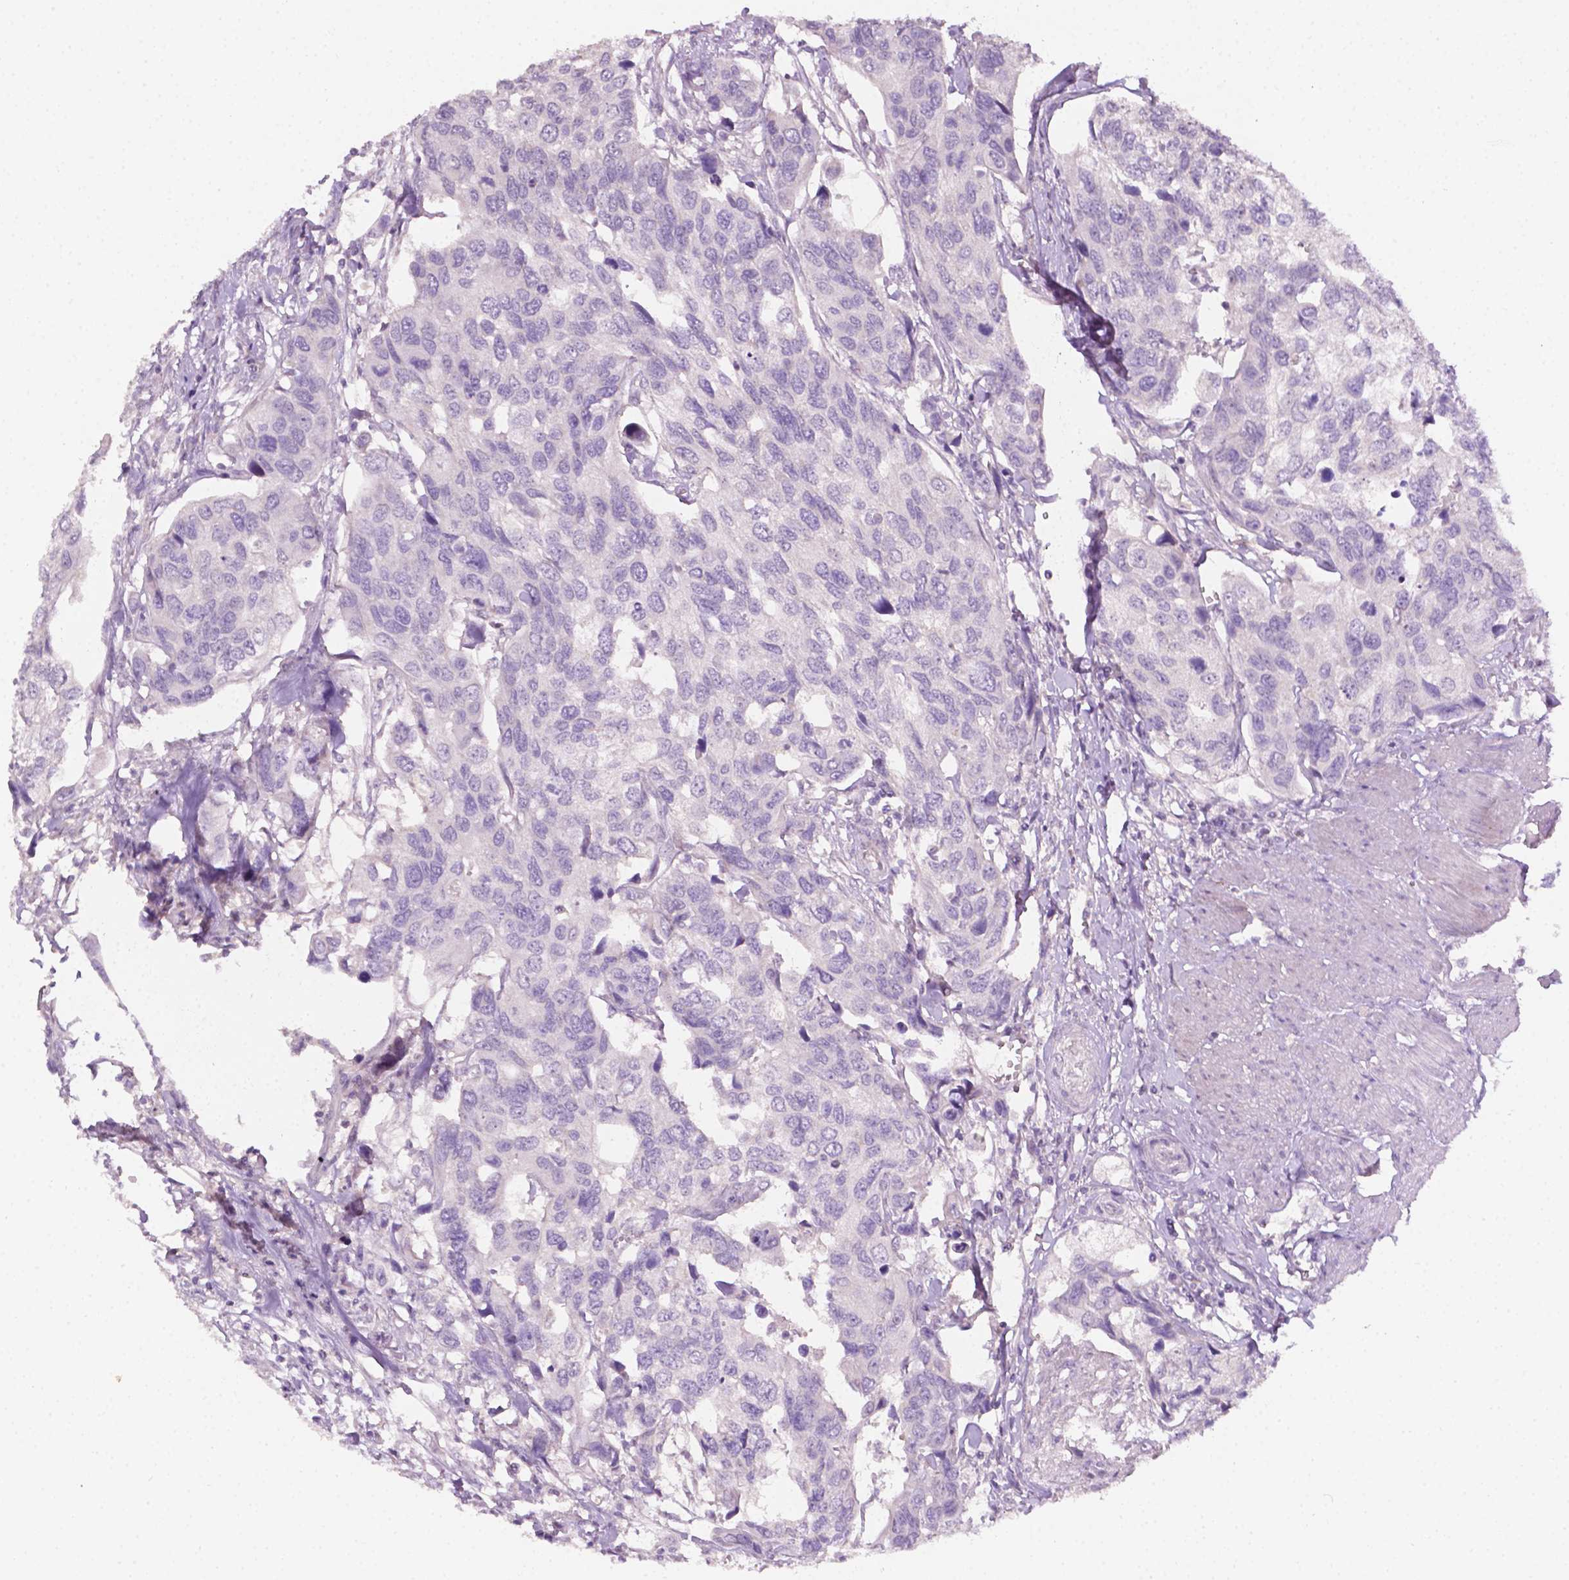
{"staining": {"intensity": "negative", "quantity": "none", "location": "none"}, "tissue": "urothelial cancer", "cell_type": "Tumor cells", "image_type": "cancer", "snomed": [{"axis": "morphology", "description": "Urothelial carcinoma, High grade"}, {"axis": "topography", "description": "Urinary bladder"}], "caption": "High-grade urothelial carcinoma was stained to show a protein in brown. There is no significant positivity in tumor cells. (Stains: DAB (3,3'-diaminobenzidine) immunohistochemistry with hematoxylin counter stain, Microscopy: brightfield microscopy at high magnification).", "gene": "EGFR", "patient": {"sex": "male", "age": 60}}